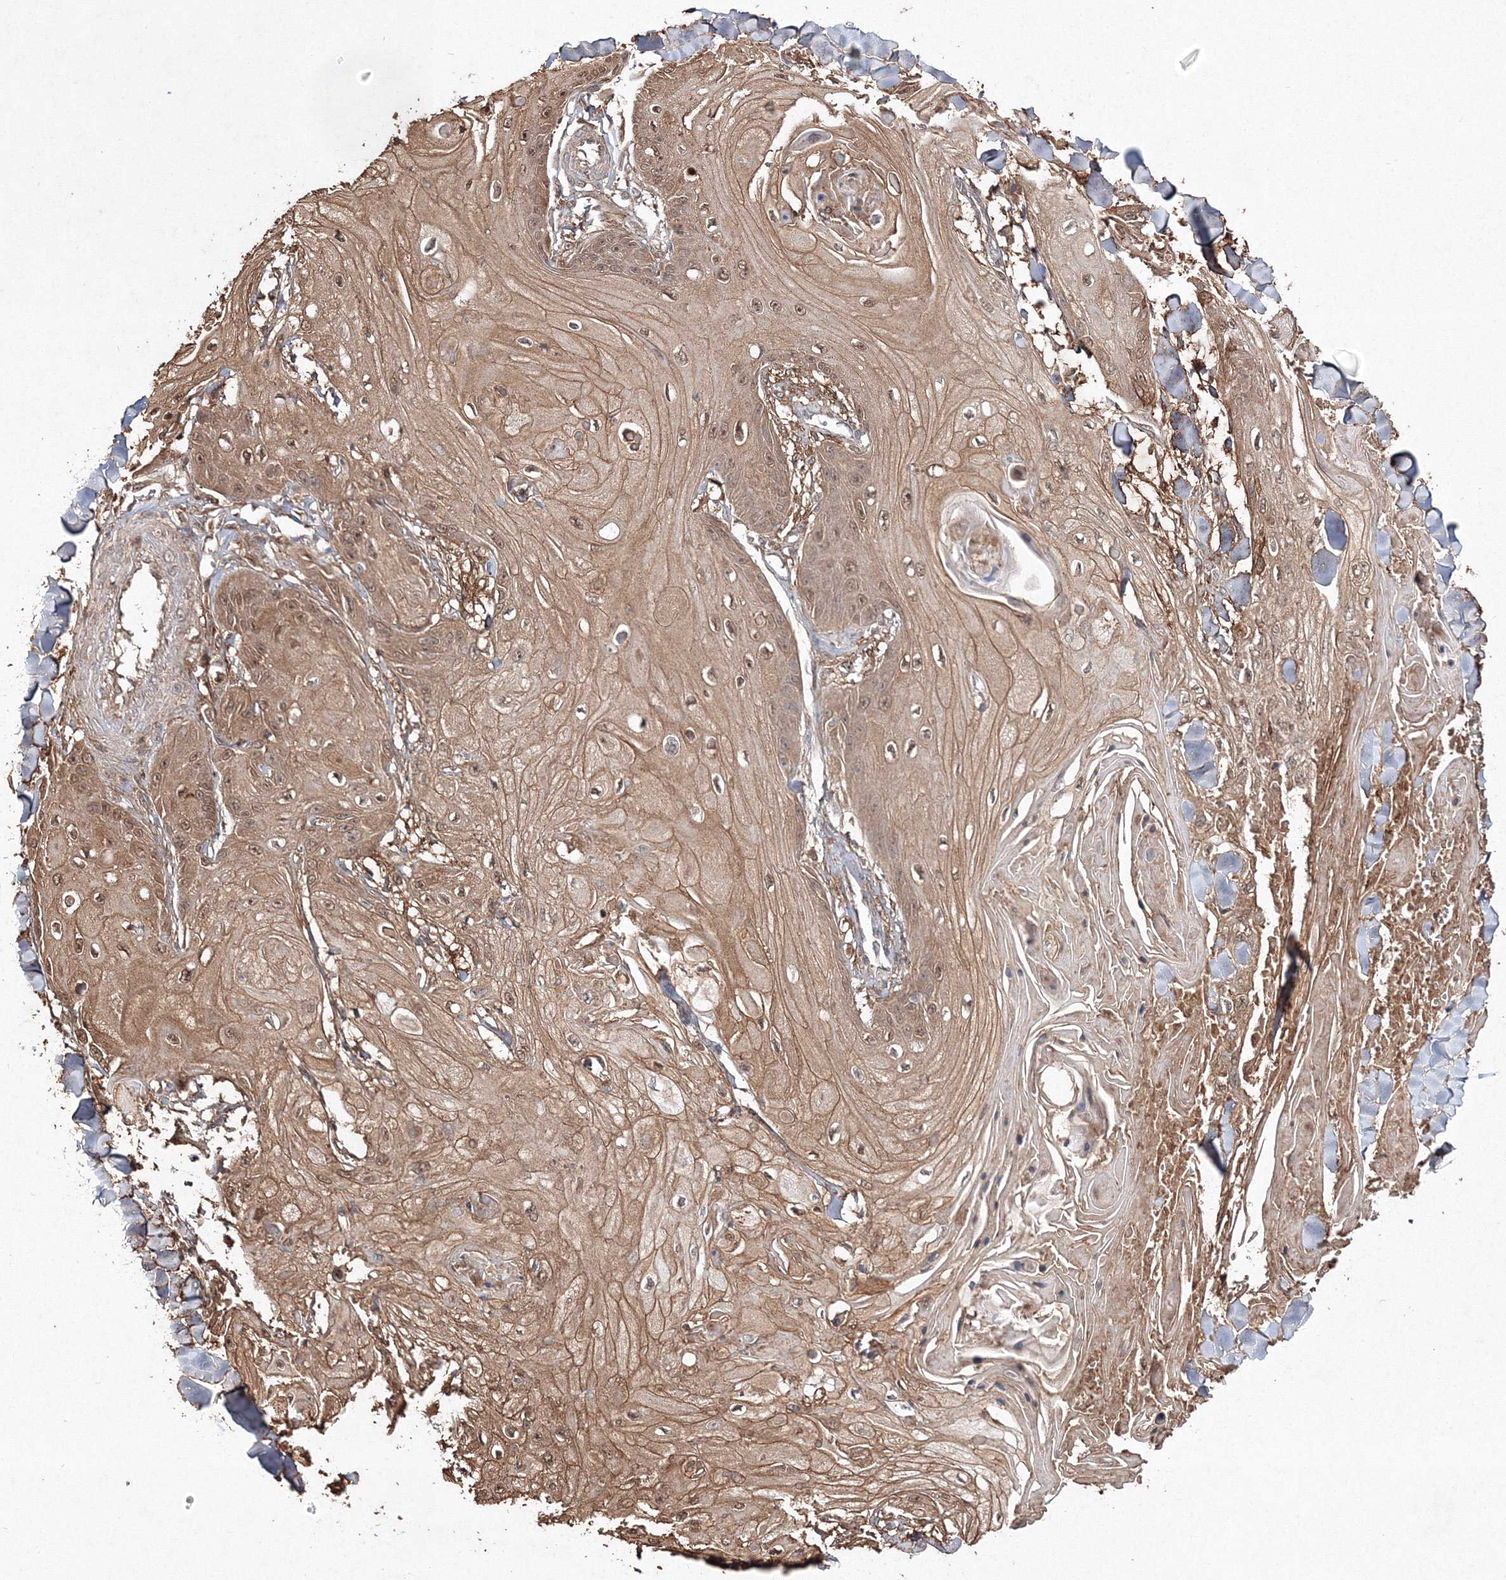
{"staining": {"intensity": "moderate", "quantity": ">75%", "location": "cytoplasmic/membranous,nuclear"}, "tissue": "skin cancer", "cell_type": "Tumor cells", "image_type": "cancer", "snomed": [{"axis": "morphology", "description": "Squamous cell carcinoma, NOS"}, {"axis": "topography", "description": "Skin"}], "caption": "Immunohistochemistry (IHC) histopathology image of skin squamous cell carcinoma stained for a protein (brown), which demonstrates medium levels of moderate cytoplasmic/membranous and nuclear staining in about >75% of tumor cells.", "gene": "S100A11", "patient": {"sex": "male", "age": 74}}